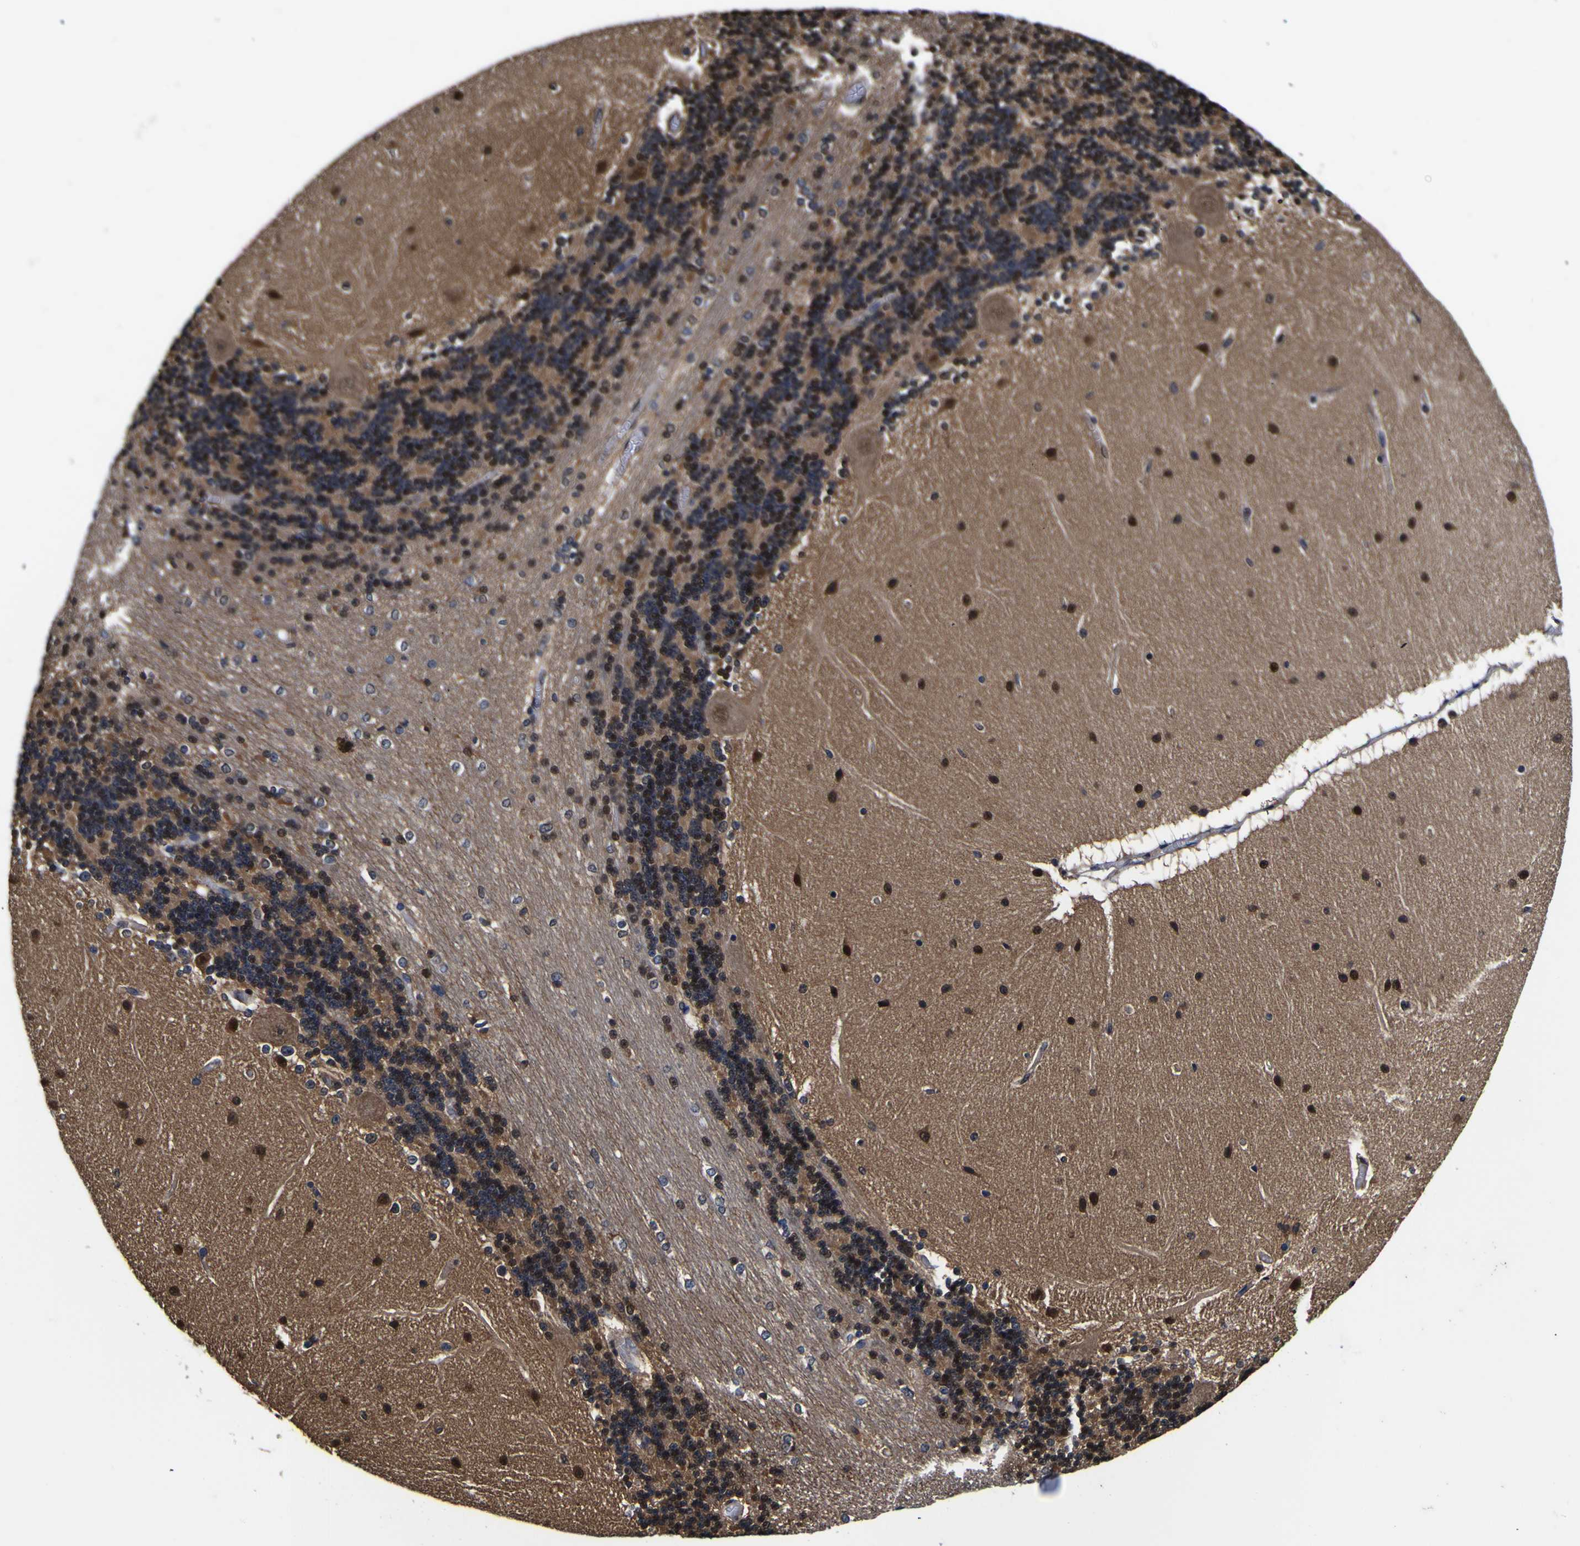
{"staining": {"intensity": "moderate", "quantity": "25%-75%", "location": "cytoplasmic/membranous"}, "tissue": "cerebellum", "cell_type": "Cells in granular layer", "image_type": "normal", "snomed": [{"axis": "morphology", "description": "Normal tissue, NOS"}, {"axis": "topography", "description": "Cerebellum"}], "caption": "A high-resolution image shows immunohistochemistry (IHC) staining of normal cerebellum, which reveals moderate cytoplasmic/membranous staining in approximately 25%-75% of cells in granular layer. The protein is shown in brown color, while the nuclei are stained blue.", "gene": "FAM110B", "patient": {"sex": "female", "age": 54}}